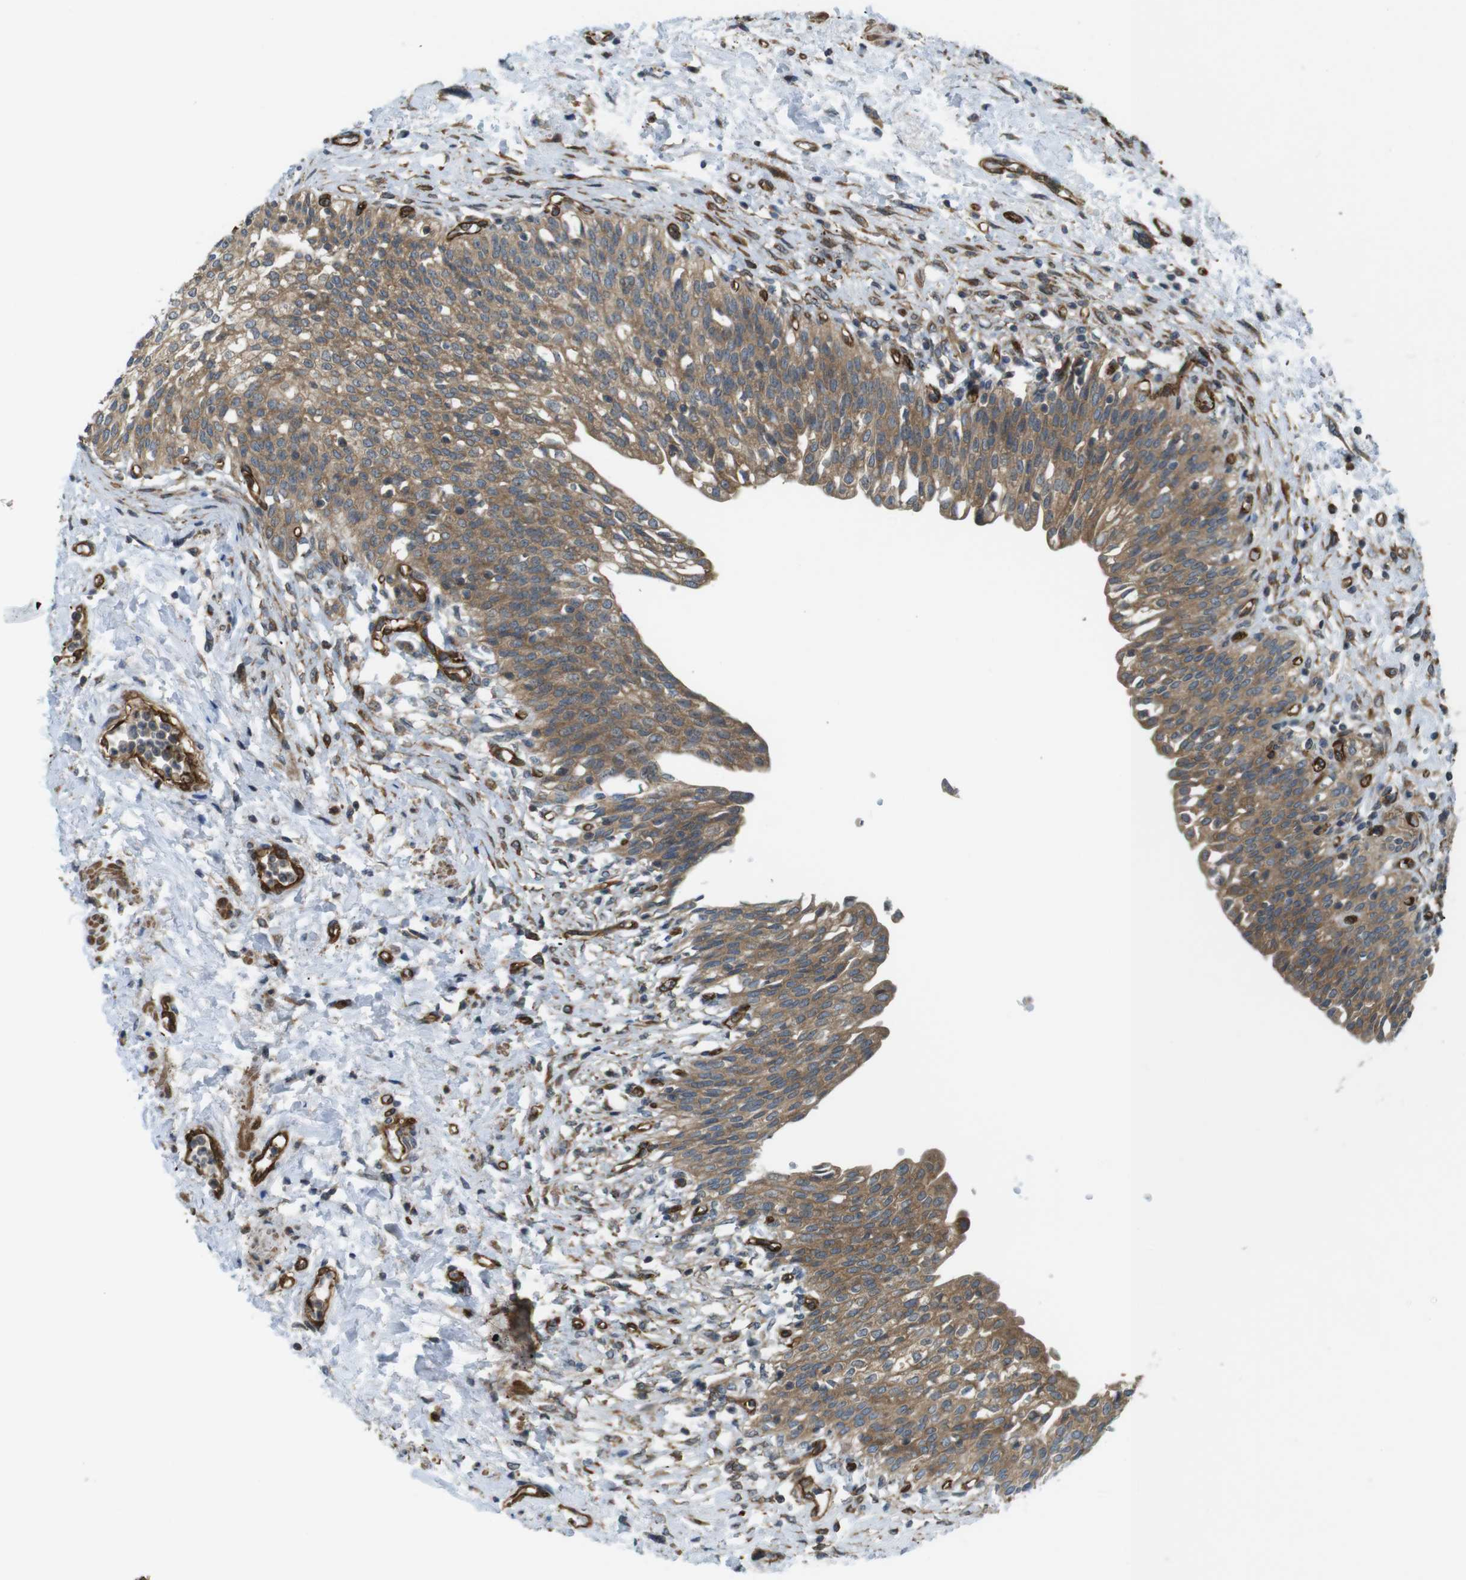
{"staining": {"intensity": "moderate", "quantity": ">75%", "location": "cytoplasmic/membranous"}, "tissue": "urinary bladder", "cell_type": "Urothelial cells", "image_type": "normal", "snomed": [{"axis": "morphology", "description": "Normal tissue, NOS"}, {"axis": "topography", "description": "Urinary bladder"}], "caption": "Immunohistochemical staining of normal human urinary bladder shows >75% levels of moderate cytoplasmic/membranous protein expression in about >75% of urothelial cells. (Stains: DAB (3,3'-diaminobenzidine) in brown, nuclei in blue, Microscopy: brightfield microscopy at high magnification).", "gene": "TSC1", "patient": {"sex": "male", "age": 55}}